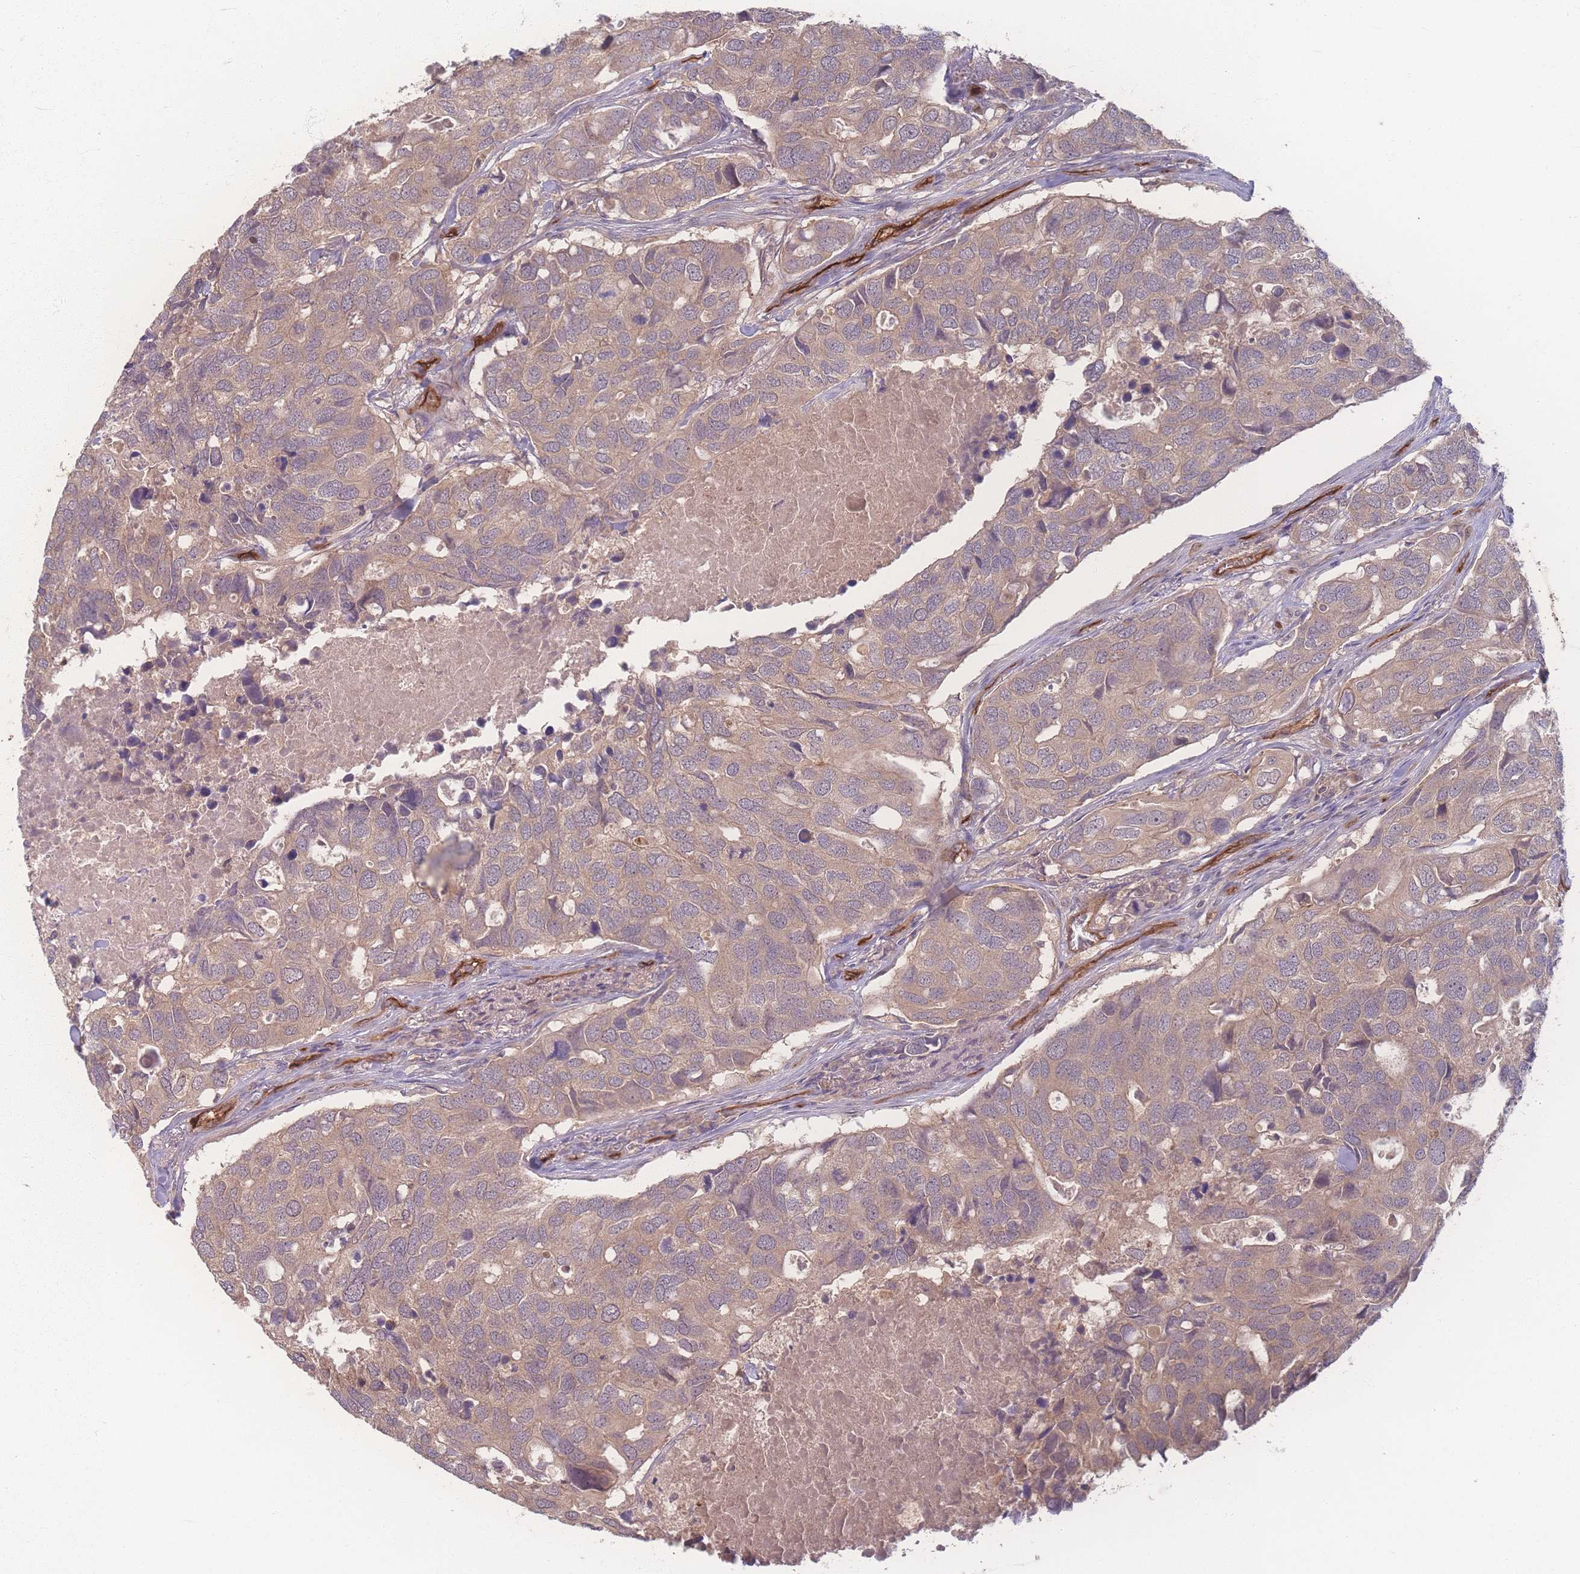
{"staining": {"intensity": "weak", "quantity": ">75%", "location": "cytoplasmic/membranous"}, "tissue": "breast cancer", "cell_type": "Tumor cells", "image_type": "cancer", "snomed": [{"axis": "morphology", "description": "Duct carcinoma"}, {"axis": "topography", "description": "Breast"}], "caption": "IHC (DAB) staining of breast cancer (invasive ductal carcinoma) shows weak cytoplasmic/membranous protein staining in about >75% of tumor cells. Using DAB (3,3'-diaminobenzidine) (brown) and hematoxylin (blue) stains, captured at high magnification using brightfield microscopy.", "gene": "INSR", "patient": {"sex": "female", "age": 83}}